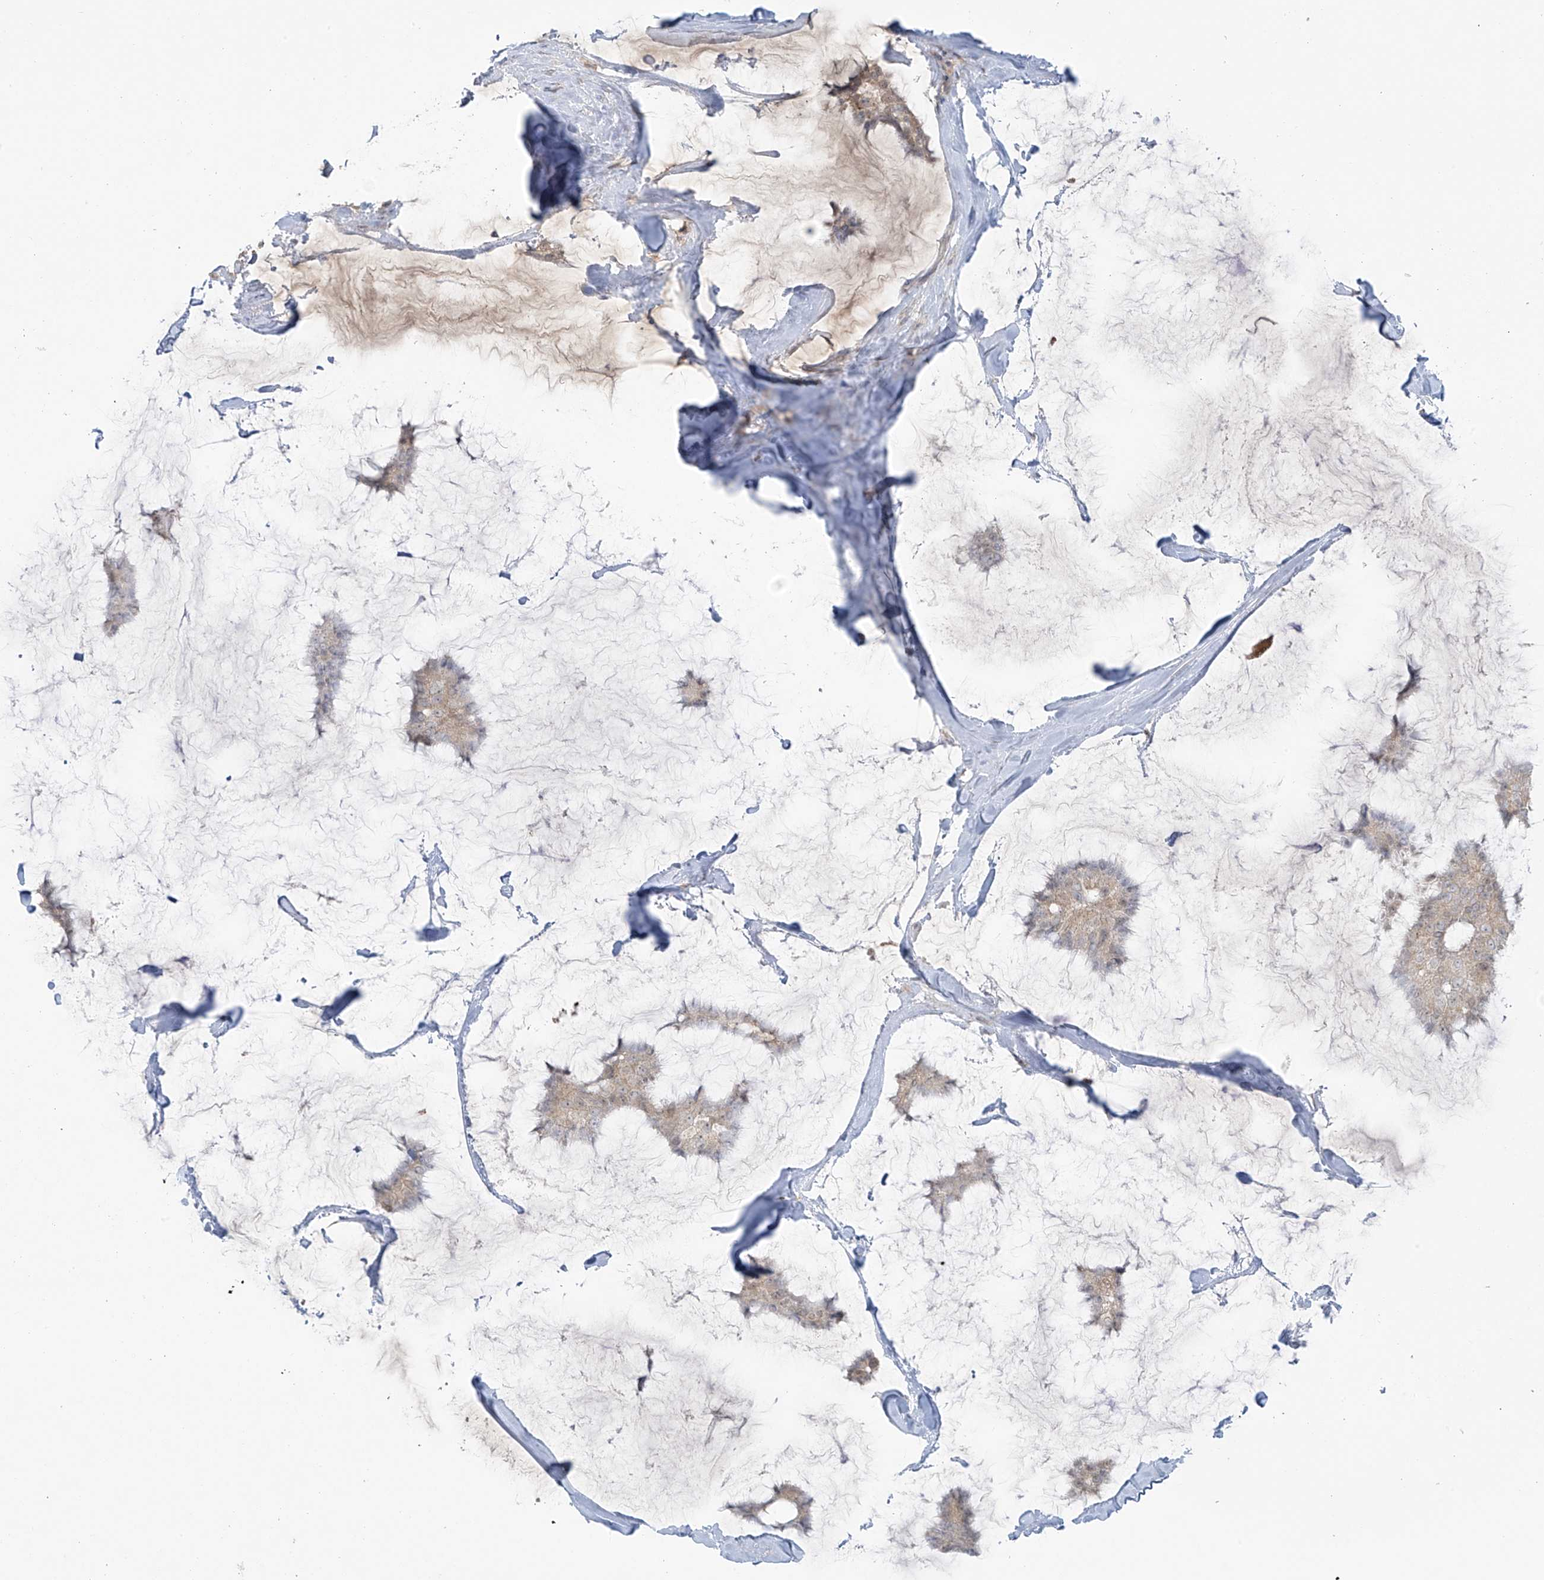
{"staining": {"intensity": "negative", "quantity": "none", "location": "none"}, "tissue": "breast cancer", "cell_type": "Tumor cells", "image_type": "cancer", "snomed": [{"axis": "morphology", "description": "Duct carcinoma"}, {"axis": "topography", "description": "Breast"}], "caption": "An image of breast cancer (invasive ductal carcinoma) stained for a protein shows no brown staining in tumor cells. (DAB (3,3'-diaminobenzidine) immunohistochemistry (IHC) visualized using brightfield microscopy, high magnification).", "gene": "HDDC2", "patient": {"sex": "female", "age": 93}}